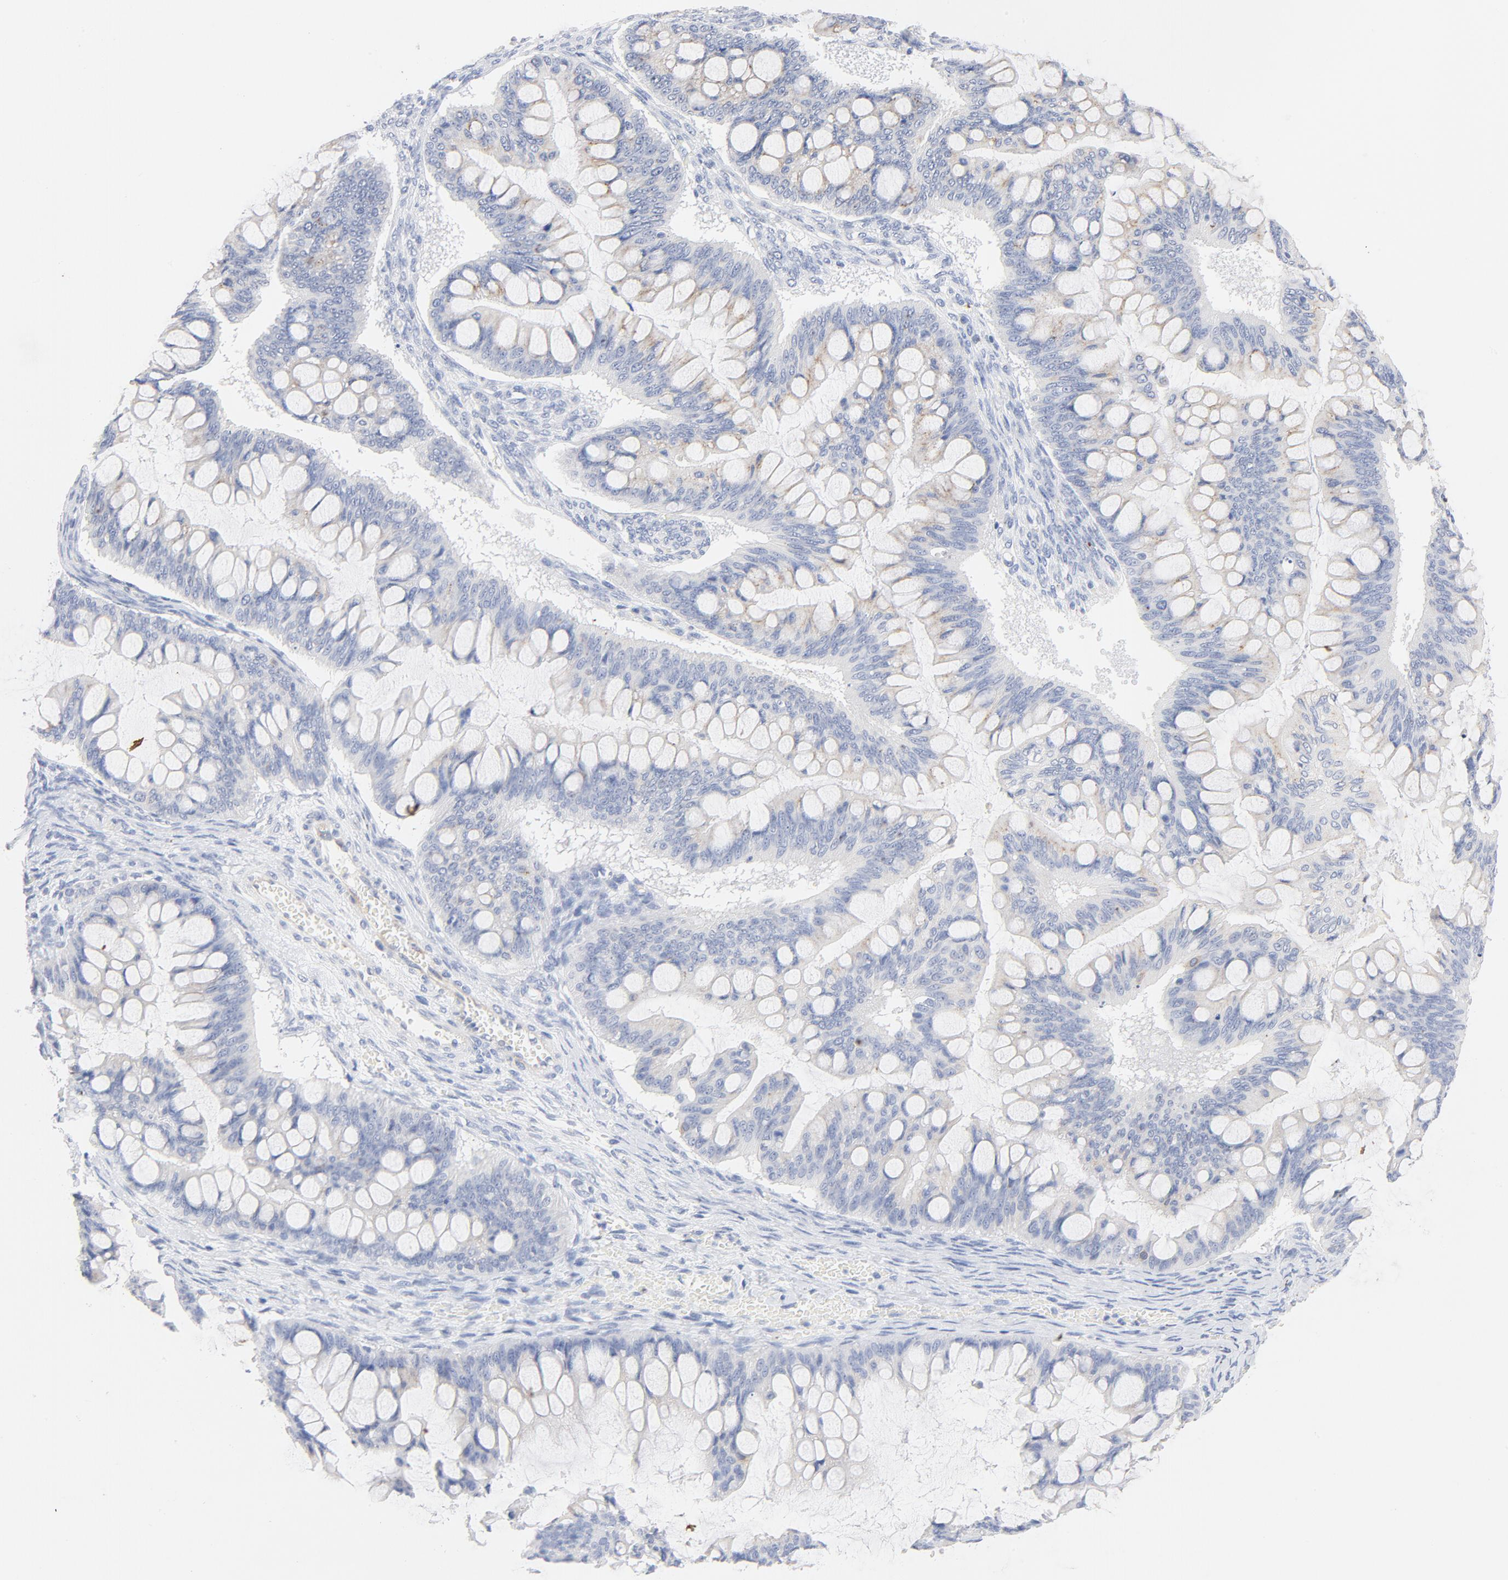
{"staining": {"intensity": "weak", "quantity": "25%-75%", "location": "cytoplasmic/membranous"}, "tissue": "ovarian cancer", "cell_type": "Tumor cells", "image_type": "cancer", "snomed": [{"axis": "morphology", "description": "Cystadenocarcinoma, mucinous, NOS"}, {"axis": "topography", "description": "Ovary"}], "caption": "A brown stain labels weak cytoplasmic/membranous positivity of a protein in ovarian cancer (mucinous cystadenocarcinoma) tumor cells.", "gene": "FGFR3", "patient": {"sex": "female", "age": 73}}